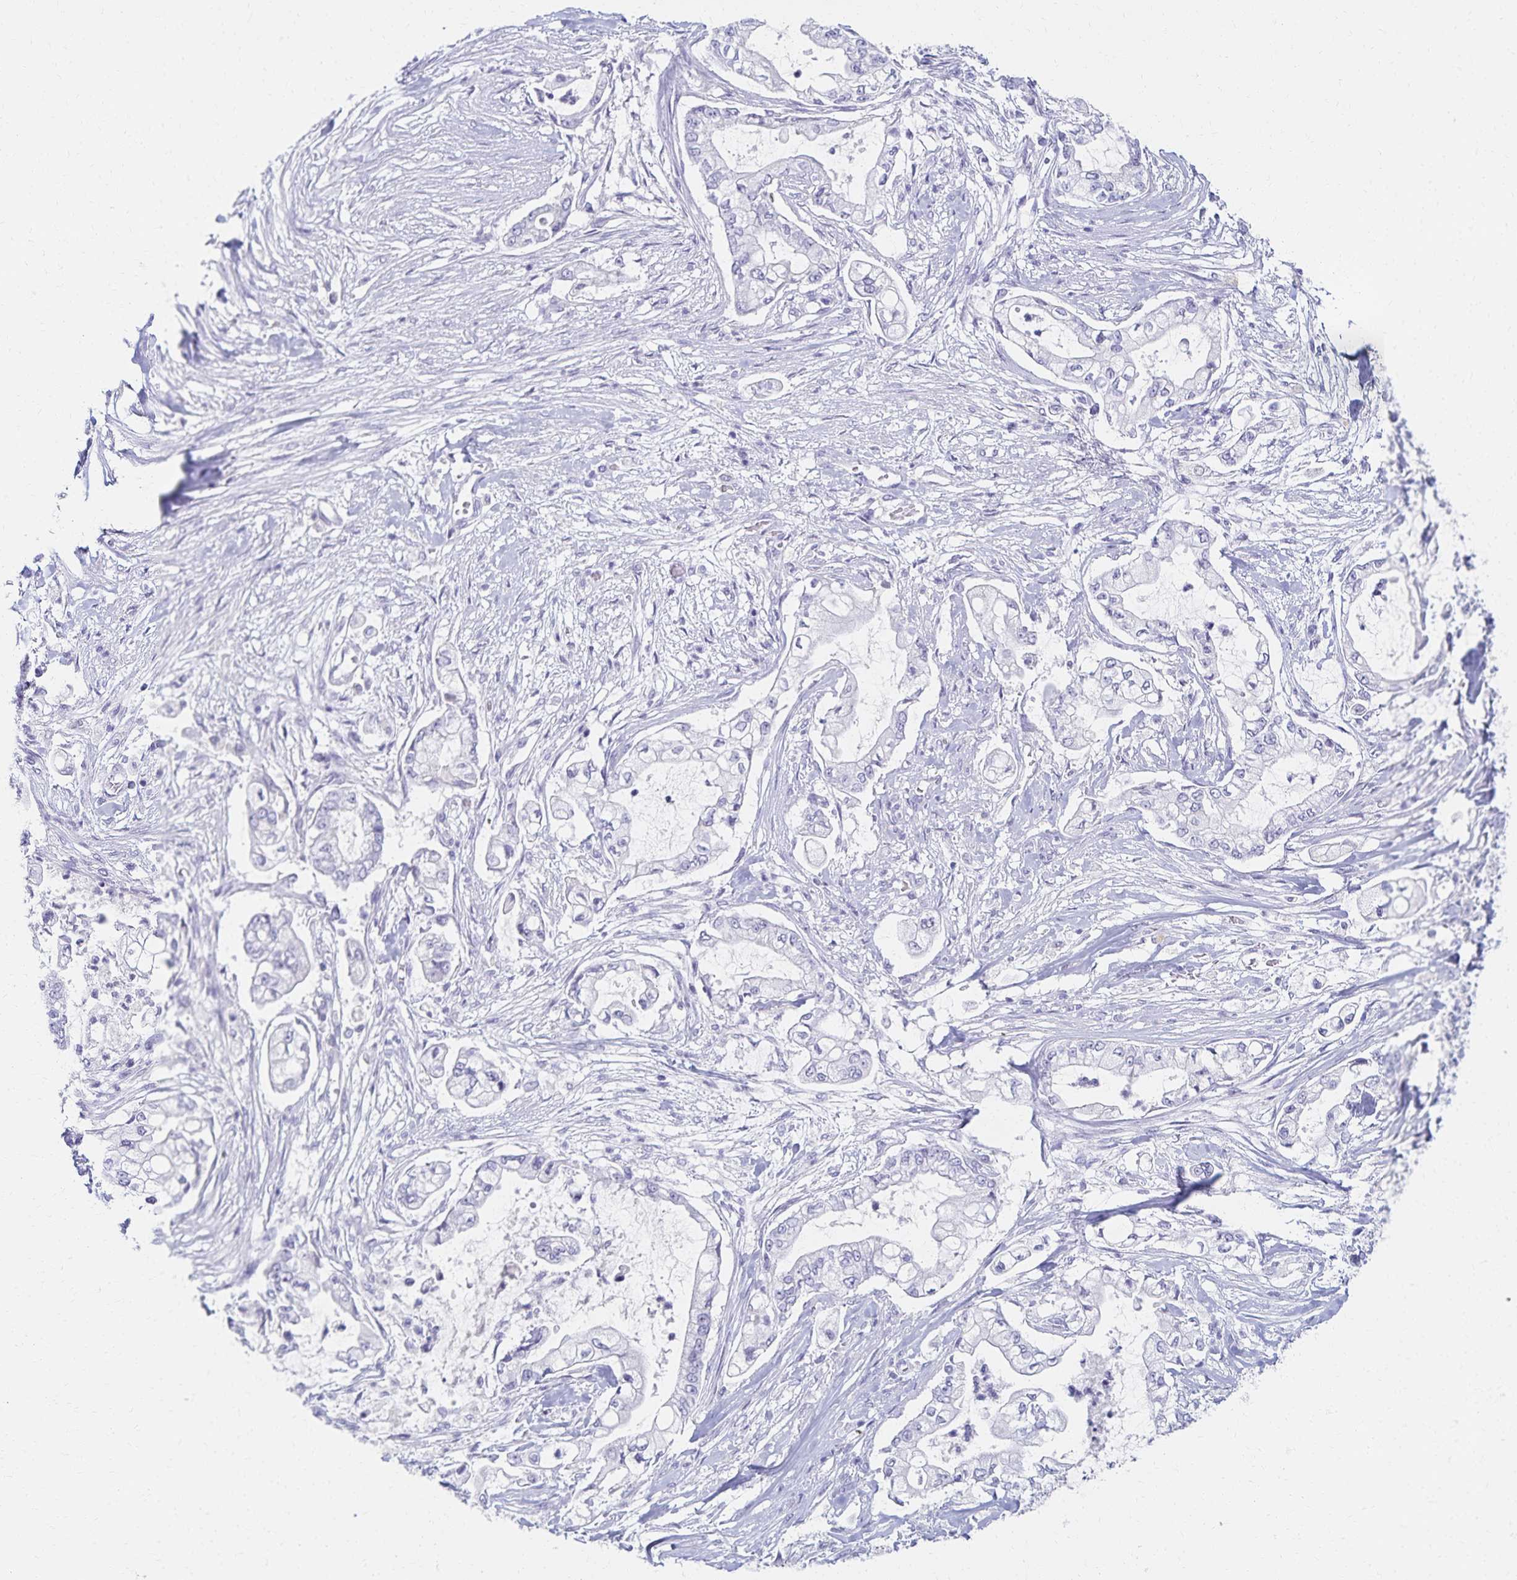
{"staining": {"intensity": "negative", "quantity": "none", "location": "none"}, "tissue": "pancreatic cancer", "cell_type": "Tumor cells", "image_type": "cancer", "snomed": [{"axis": "morphology", "description": "Adenocarcinoma, NOS"}, {"axis": "topography", "description": "Pancreas"}], "caption": "An image of adenocarcinoma (pancreatic) stained for a protein shows no brown staining in tumor cells.", "gene": "C2orf50", "patient": {"sex": "female", "age": 69}}